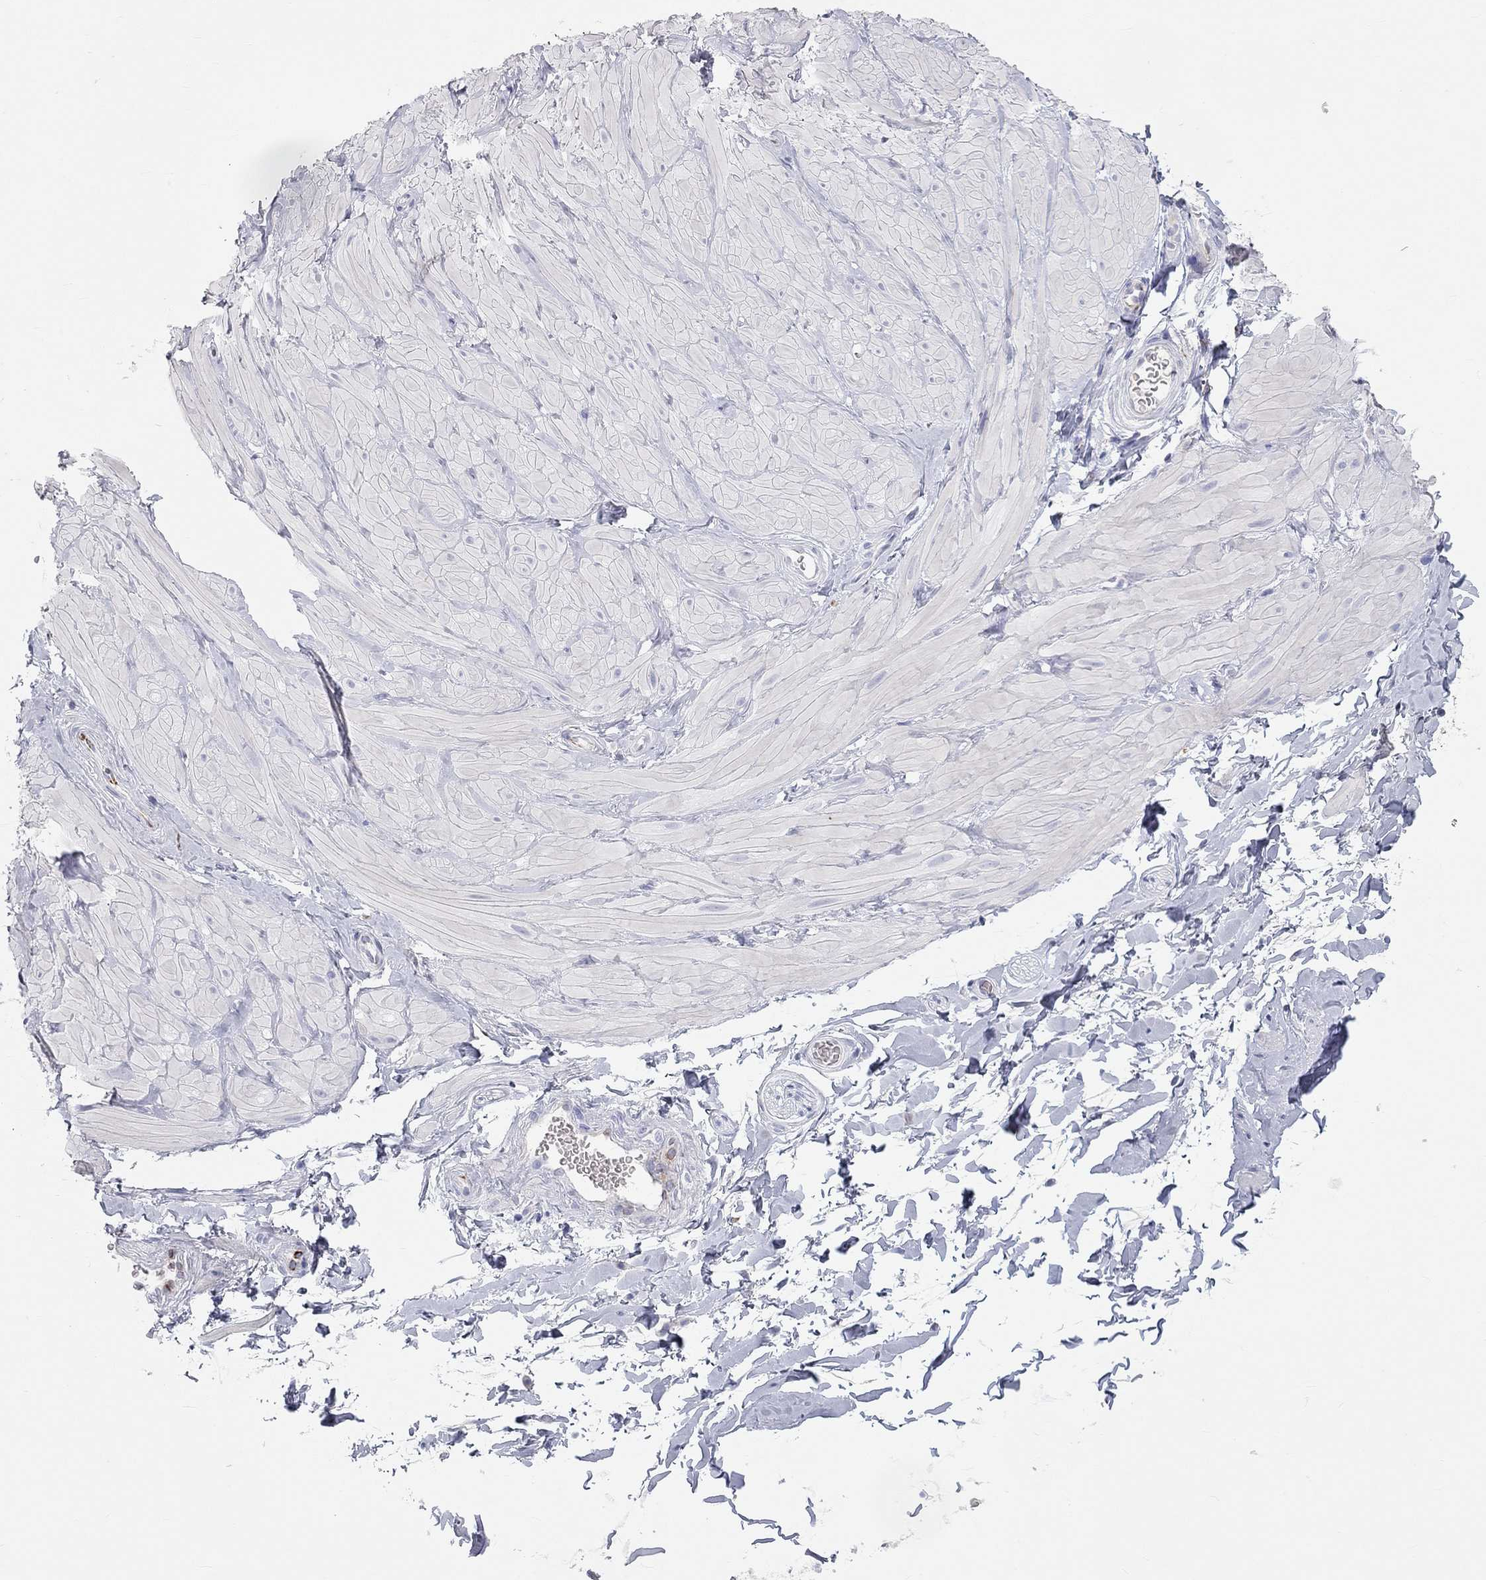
{"staining": {"intensity": "negative", "quantity": "none", "location": "none"}, "tissue": "adipose tissue", "cell_type": "Adipocytes", "image_type": "normal", "snomed": [{"axis": "morphology", "description": "Normal tissue, NOS"}, {"axis": "topography", "description": "Smooth muscle"}, {"axis": "topography", "description": "Peripheral nerve tissue"}], "caption": "The histopathology image reveals no staining of adipocytes in normal adipose tissue. (Brightfield microscopy of DAB (3,3'-diaminobenzidine) immunohistochemistry (IHC) at high magnification).", "gene": "PCDHGC5", "patient": {"sex": "male", "age": 22}}